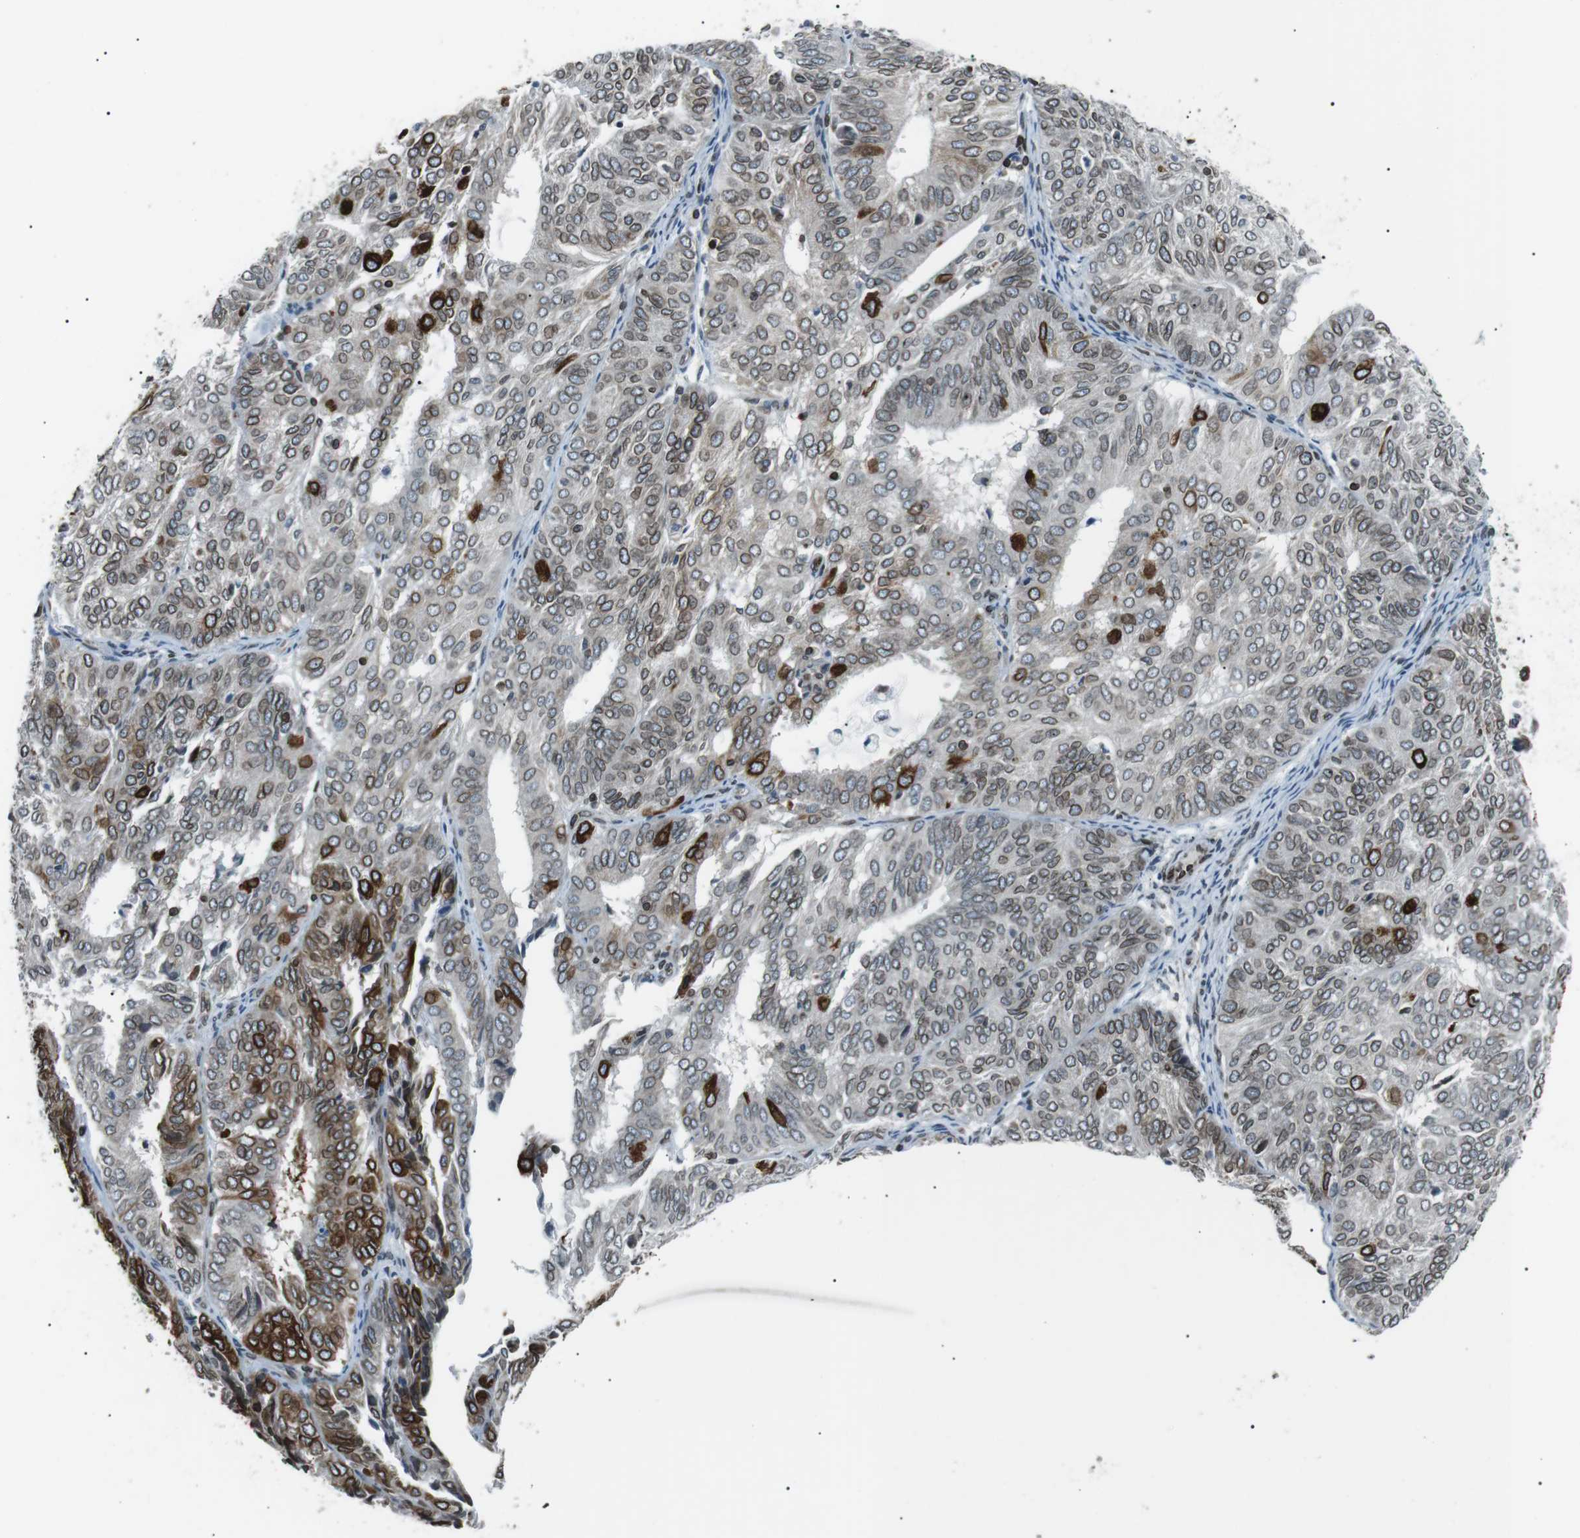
{"staining": {"intensity": "moderate", "quantity": ">75%", "location": "cytoplasmic/membranous,nuclear"}, "tissue": "endometrial cancer", "cell_type": "Tumor cells", "image_type": "cancer", "snomed": [{"axis": "morphology", "description": "Adenocarcinoma, NOS"}, {"axis": "topography", "description": "Uterus"}], "caption": "DAB (3,3'-diaminobenzidine) immunohistochemical staining of human endometrial cancer exhibits moderate cytoplasmic/membranous and nuclear protein positivity in approximately >75% of tumor cells.", "gene": "TMX4", "patient": {"sex": "female", "age": 60}}